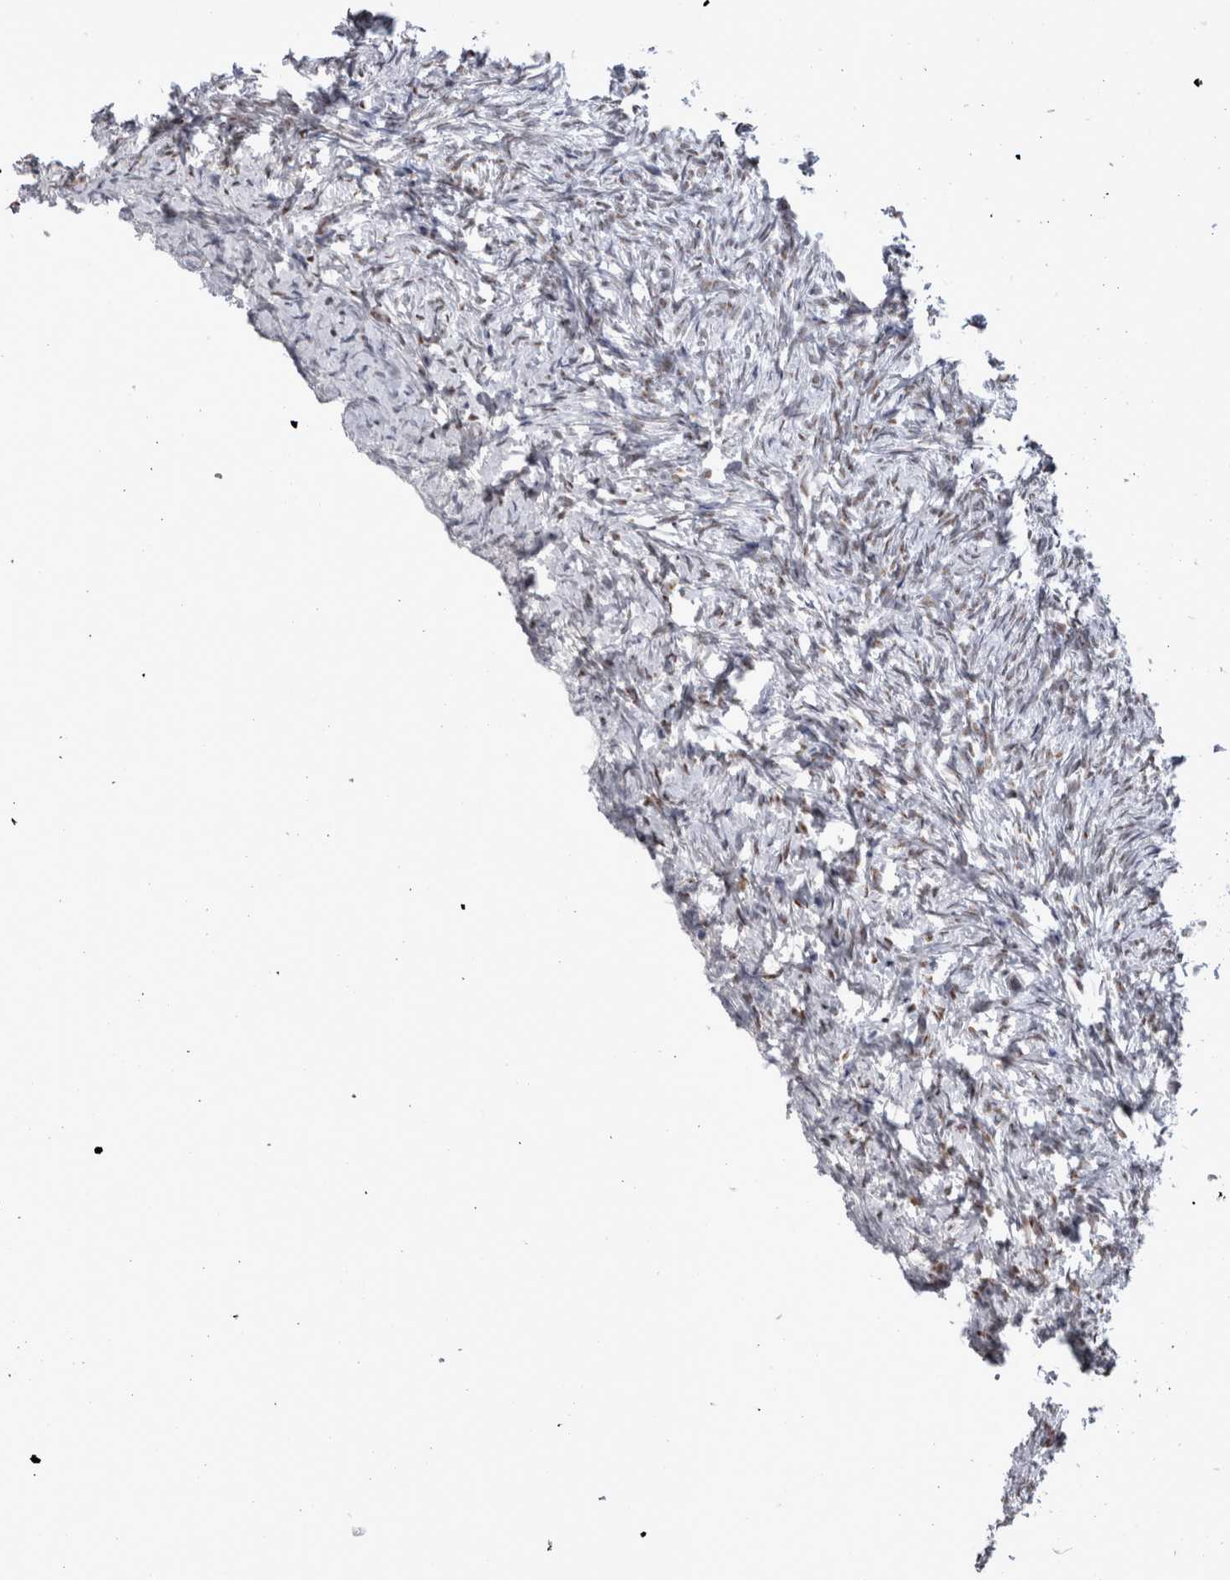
{"staining": {"intensity": "weak", "quantity": "25%-75%", "location": "cytoplasmic/membranous"}, "tissue": "ovary", "cell_type": "Follicle cells", "image_type": "normal", "snomed": [{"axis": "morphology", "description": "Normal tissue, NOS"}, {"axis": "topography", "description": "Ovary"}], "caption": "Ovary stained with IHC shows weak cytoplasmic/membranous expression in about 25%-75% of follicle cells. The staining was performed using DAB to visualize the protein expression in brown, while the nuclei were stained in blue with hematoxylin (Magnification: 20x).", "gene": "API5", "patient": {"sex": "female", "age": 41}}